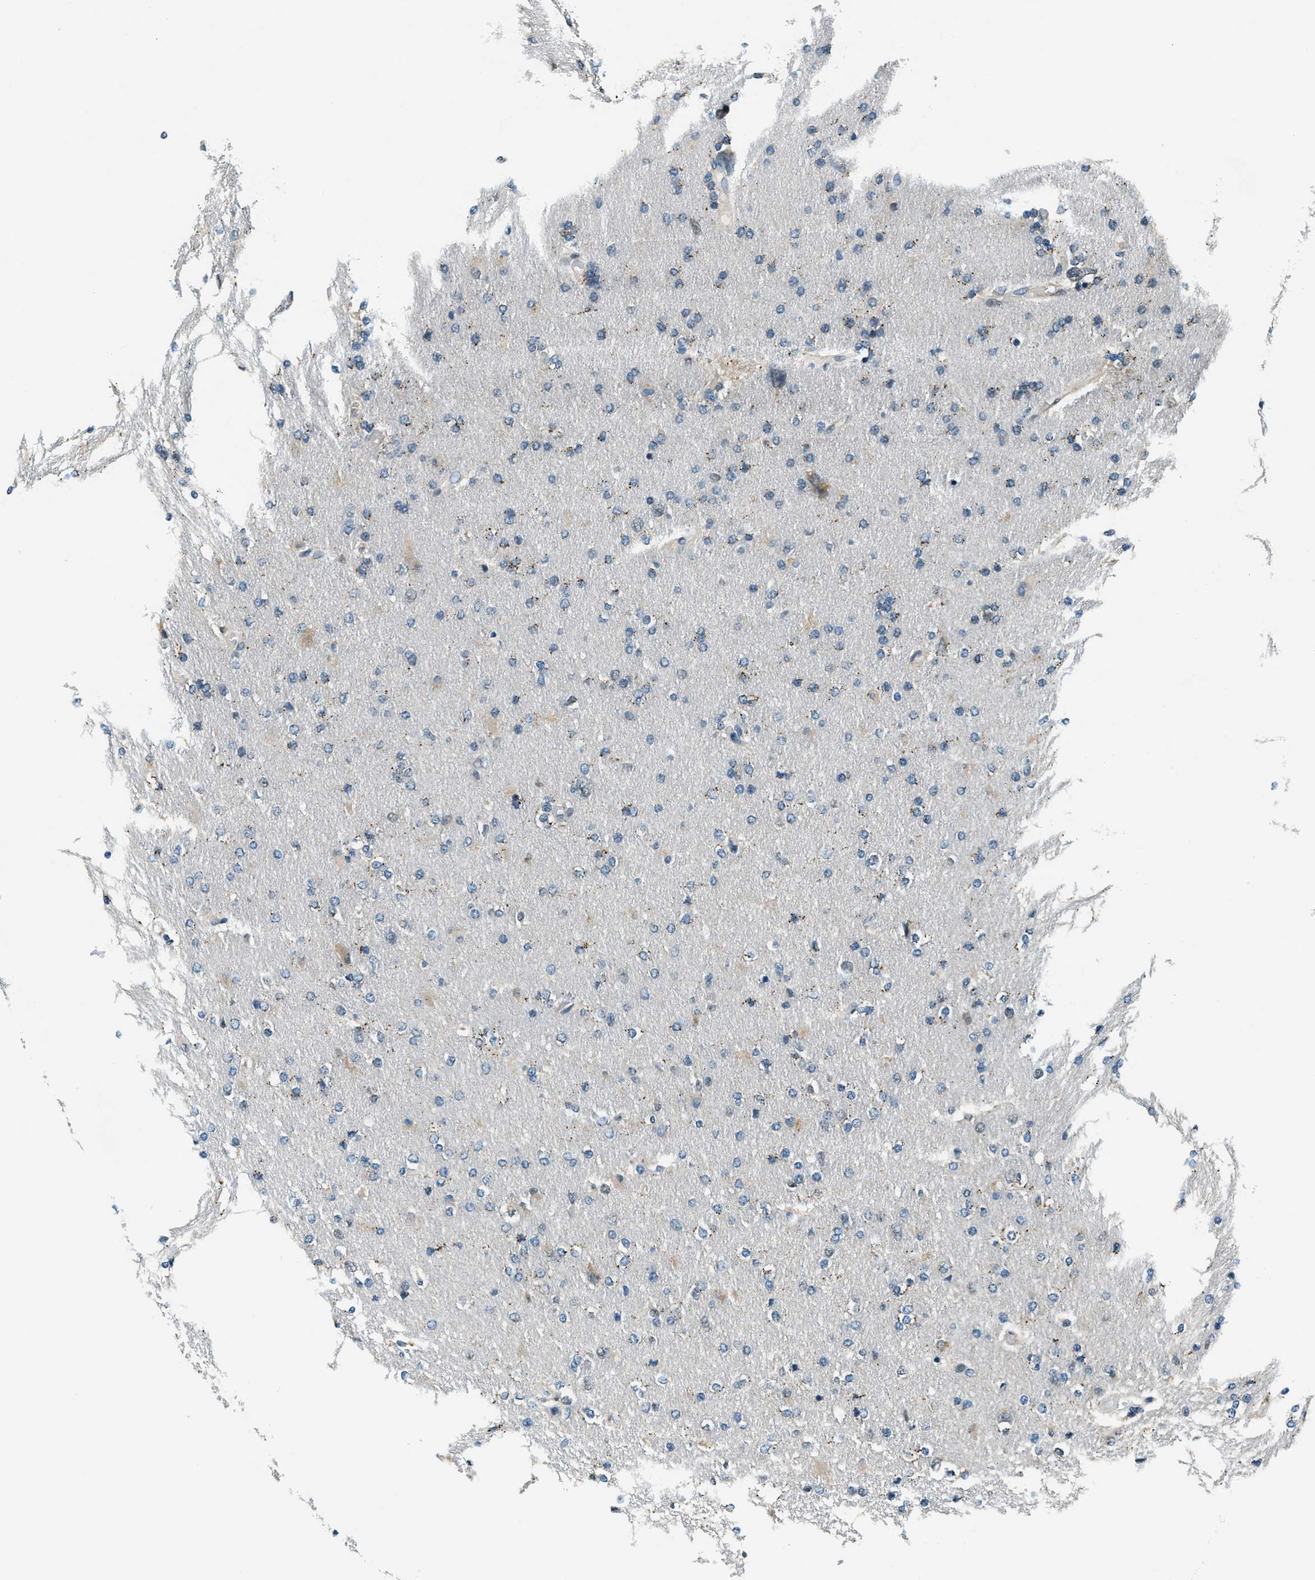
{"staining": {"intensity": "moderate", "quantity": "<25%", "location": "cytoplasmic/membranous,nuclear"}, "tissue": "glioma", "cell_type": "Tumor cells", "image_type": "cancer", "snomed": [{"axis": "morphology", "description": "Glioma, malignant, High grade"}, {"axis": "topography", "description": "Cerebral cortex"}], "caption": "The micrograph shows a brown stain indicating the presence of a protein in the cytoplasmic/membranous and nuclear of tumor cells in glioma.", "gene": "GINM1", "patient": {"sex": "female", "age": 36}}